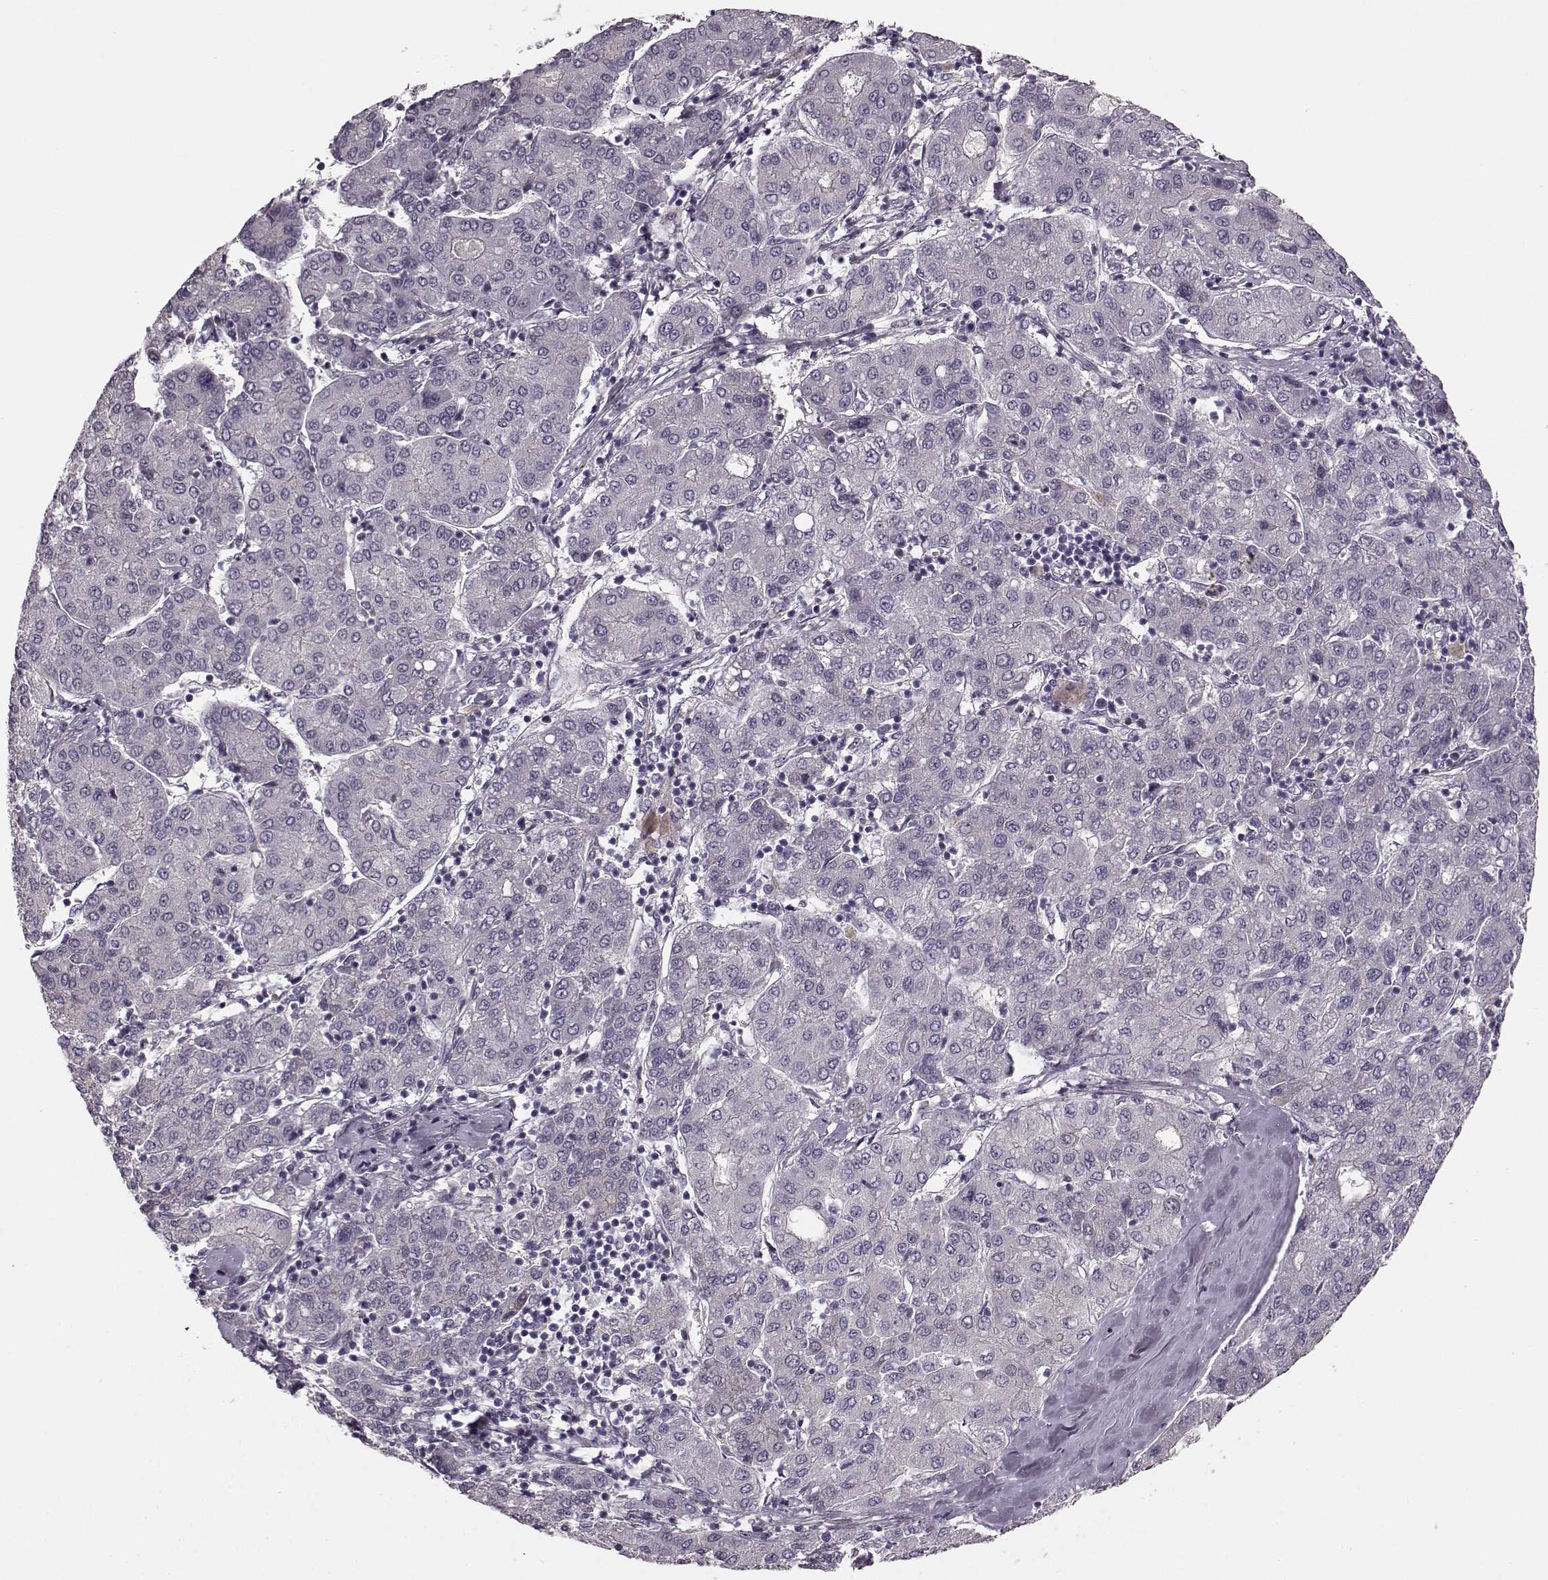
{"staining": {"intensity": "negative", "quantity": "none", "location": "none"}, "tissue": "liver cancer", "cell_type": "Tumor cells", "image_type": "cancer", "snomed": [{"axis": "morphology", "description": "Carcinoma, Hepatocellular, NOS"}, {"axis": "topography", "description": "Liver"}], "caption": "Human liver hepatocellular carcinoma stained for a protein using IHC demonstrates no staining in tumor cells.", "gene": "MTR", "patient": {"sex": "male", "age": 65}}